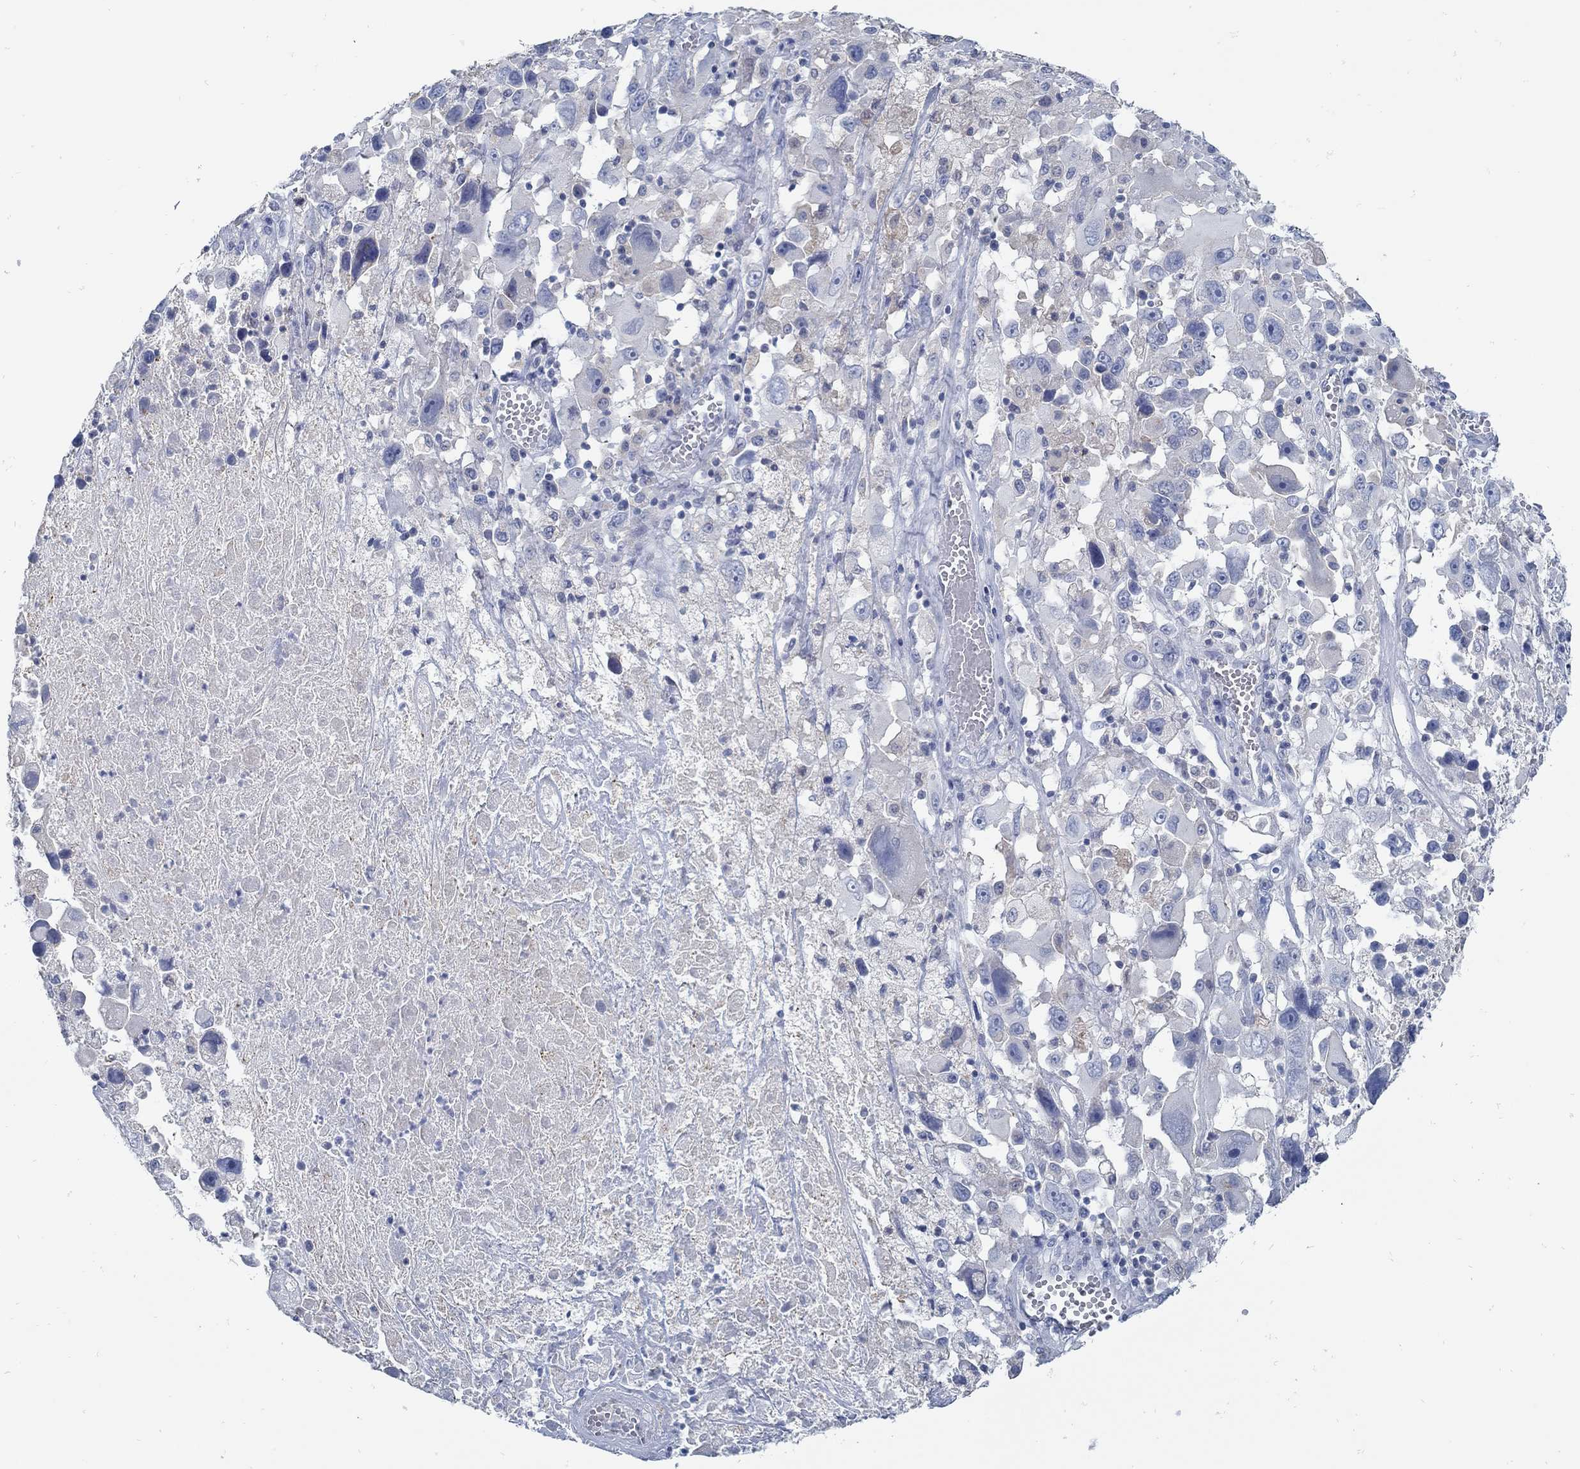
{"staining": {"intensity": "negative", "quantity": "none", "location": "none"}, "tissue": "melanoma", "cell_type": "Tumor cells", "image_type": "cancer", "snomed": [{"axis": "morphology", "description": "Malignant melanoma, Metastatic site"}, {"axis": "topography", "description": "Lymph node"}], "caption": "A photomicrograph of human melanoma is negative for staining in tumor cells.", "gene": "ZFAND4", "patient": {"sex": "male", "age": 50}}